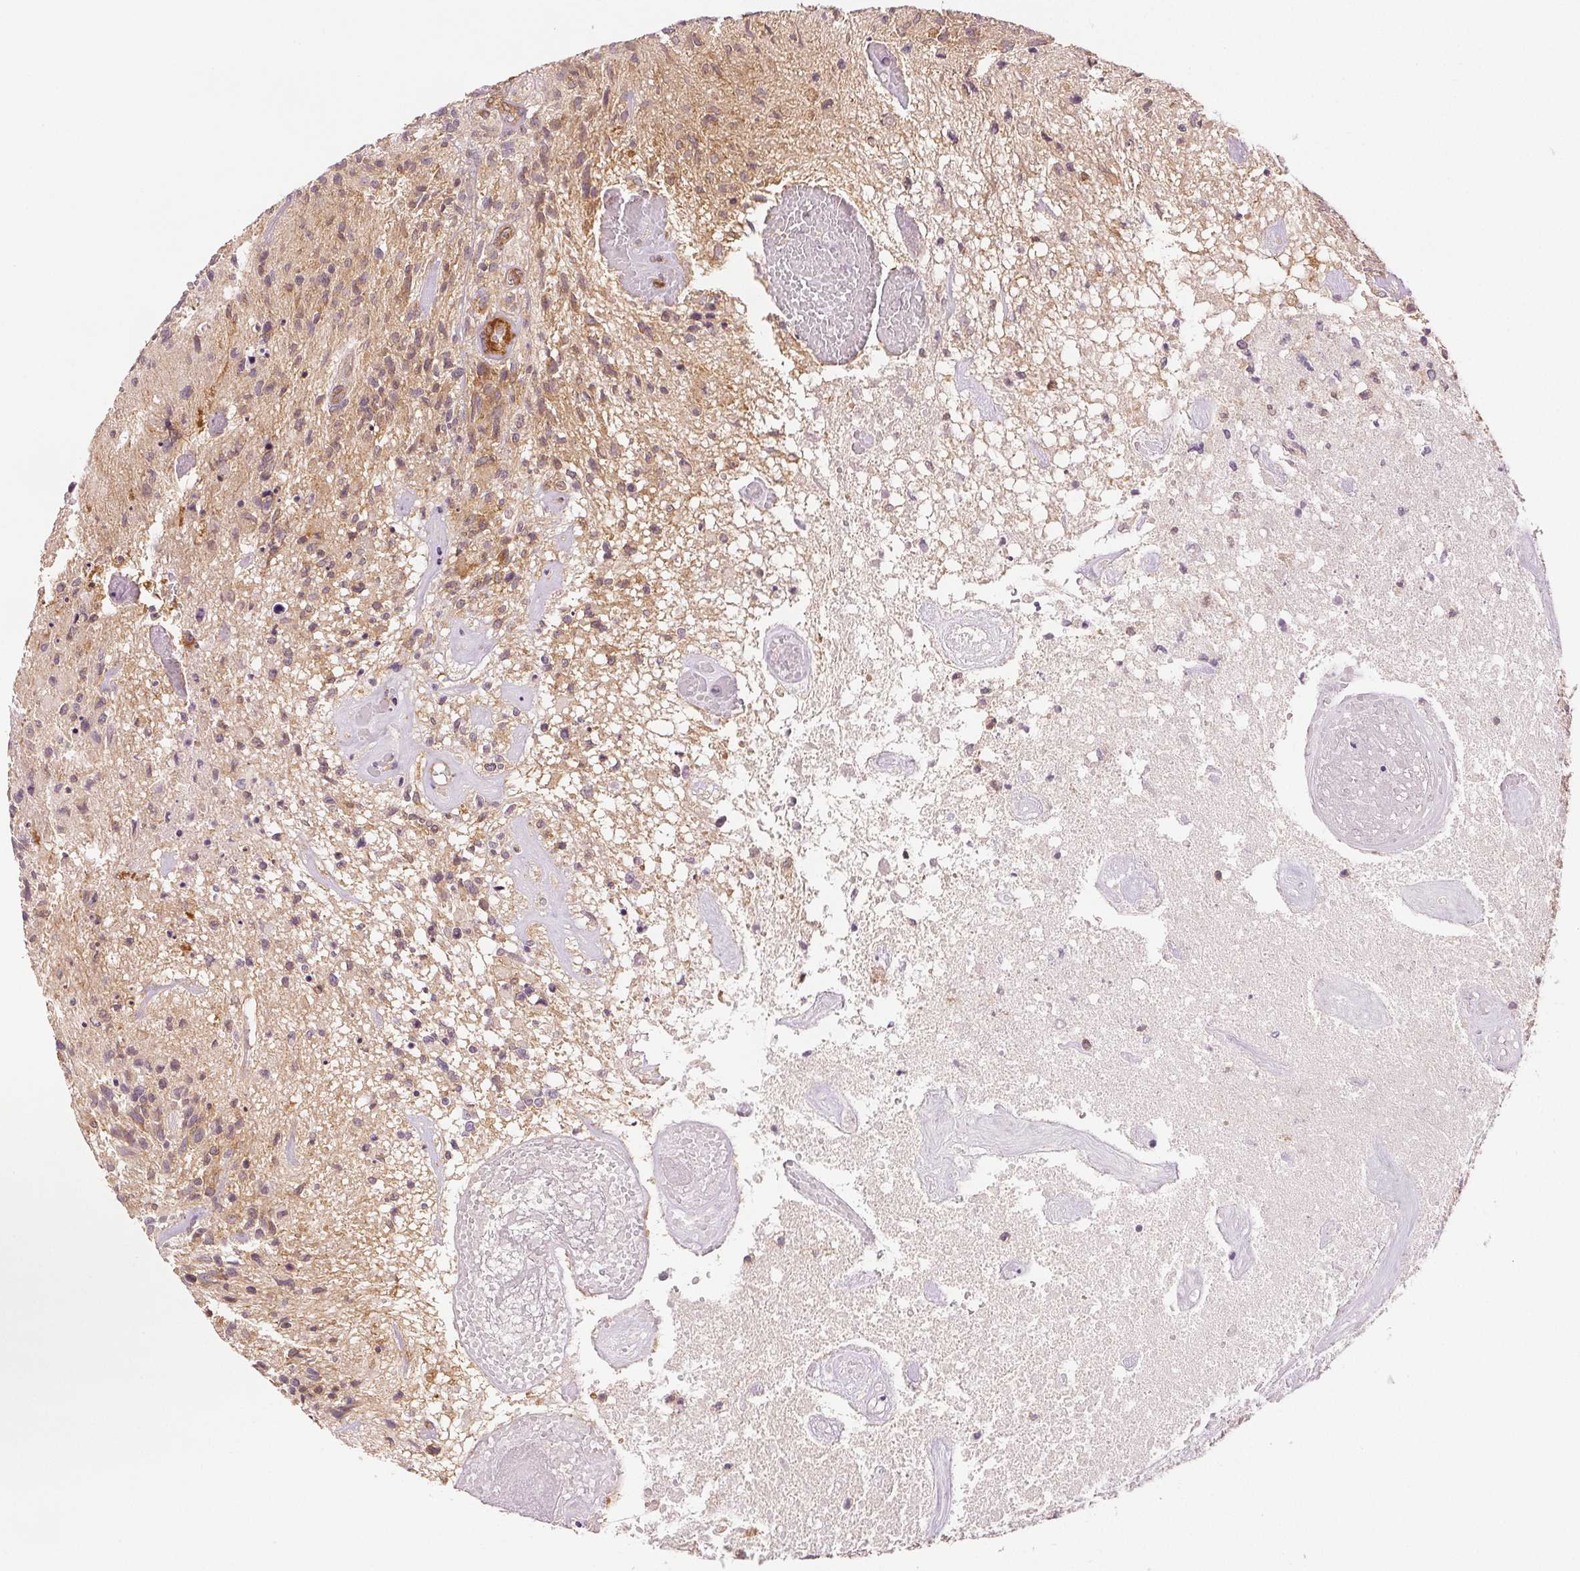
{"staining": {"intensity": "weak", "quantity": "25%-75%", "location": "cytoplasmic/membranous"}, "tissue": "glioma", "cell_type": "Tumor cells", "image_type": "cancer", "snomed": [{"axis": "morphology", "description": "Glioma, malignant, High grade"}, {"axis": "topography", "description": "Brain"}], "caption": "Protein expression analysis of human glioma reveals weak cytoplasmic/membranous expression in about 25%-75% of tumor cells.", "gene": "DIAPH2", "patient": {"sex": "male", "age": 75}}